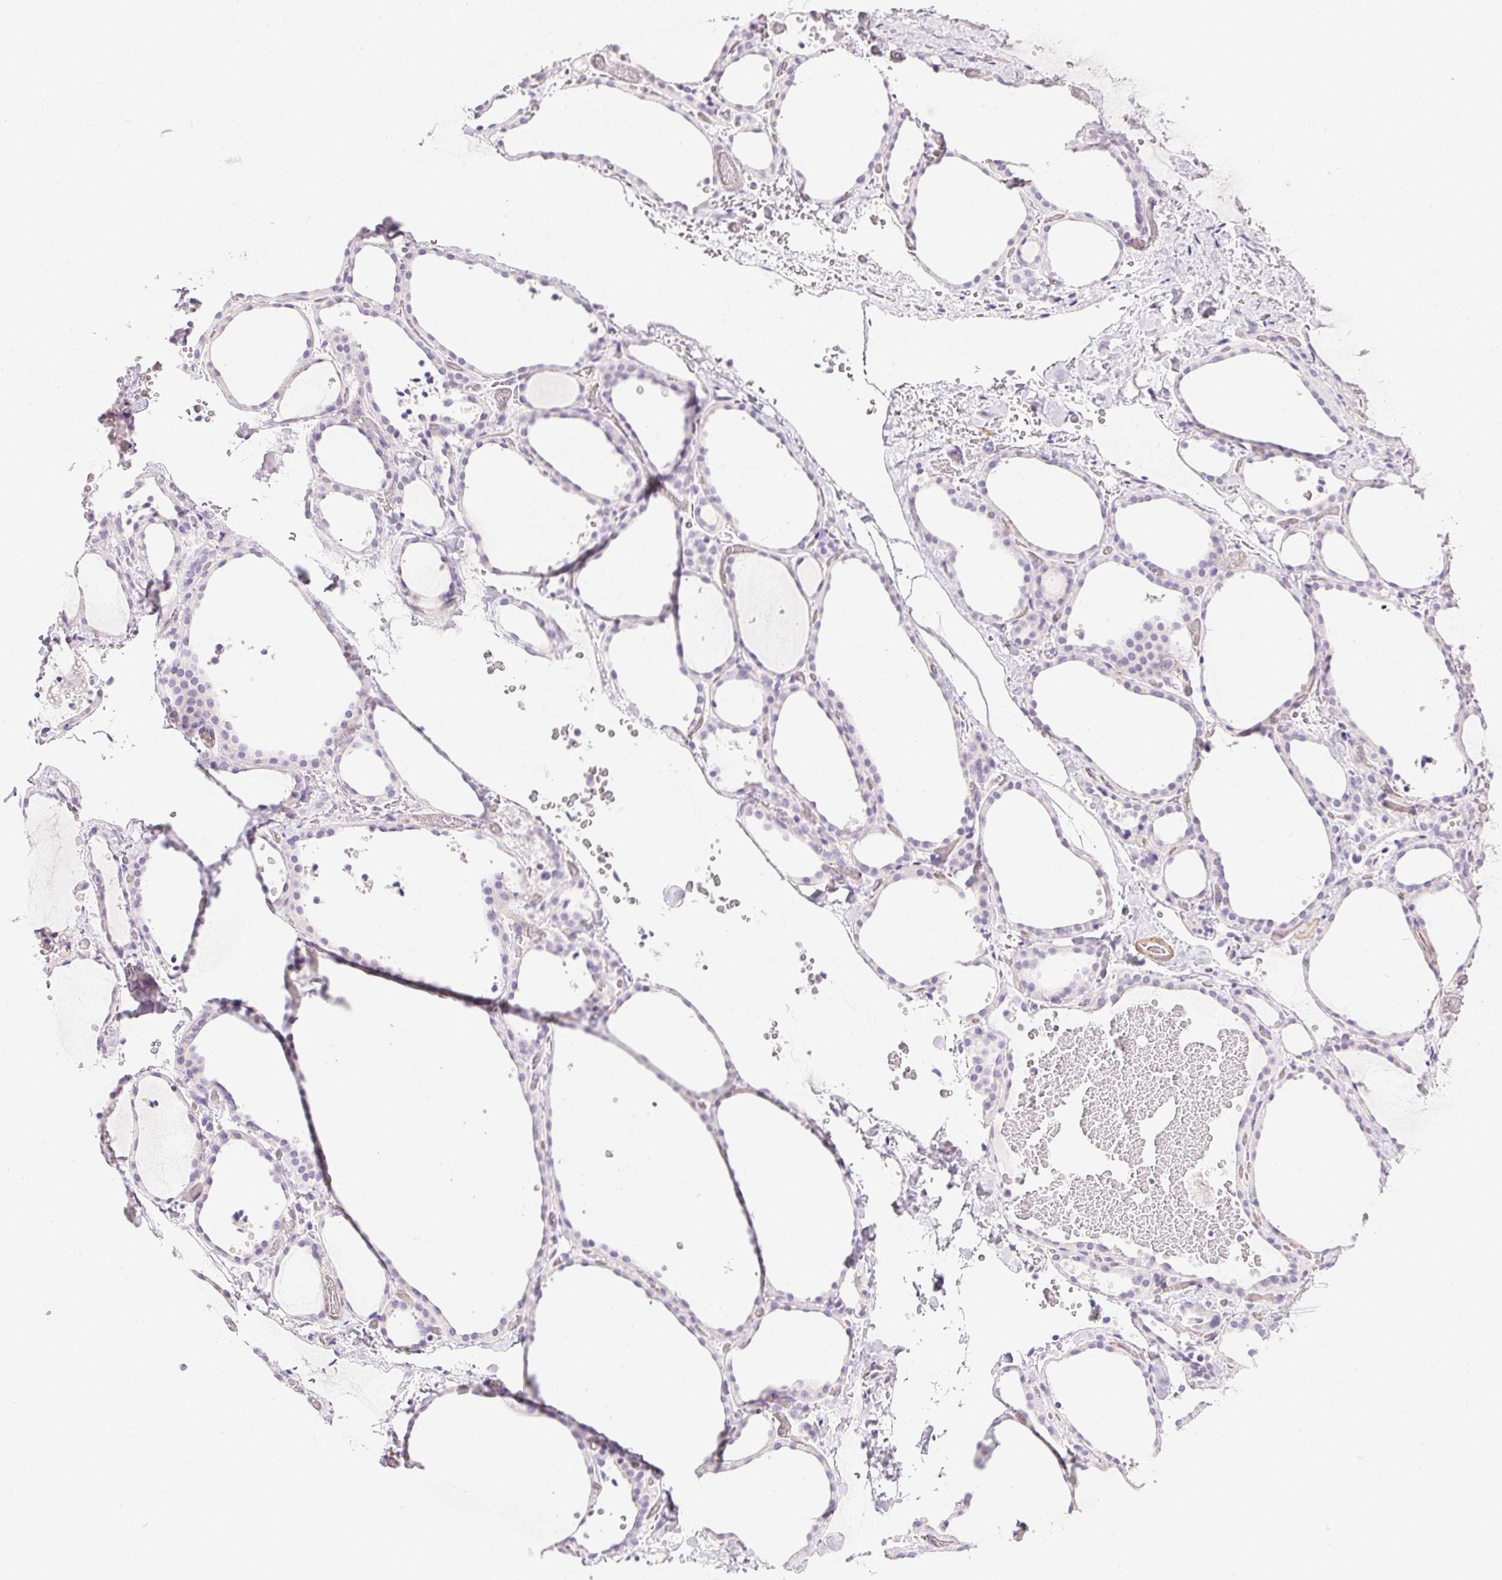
{"staining": {"intensity": "negative", "quantity": "none", "location": "none"}, "tissue": "thyroid gland", "cell_type": "Glandular cells", "image_type": "normal", "snomed": [{"axis": "morphology", "description": "Normal tissue, NOS"}, {"axis": "topography", "description": "Thyroid gland"}], "caption": "Histopathology image shows no significant protein staining in glandular cells of benign thyroid gland. (Immunohistochemistry, brightfield microscopy, high magnification).", "gene": "KCNE2", "patient": {"sex": "female", "age": 36}}